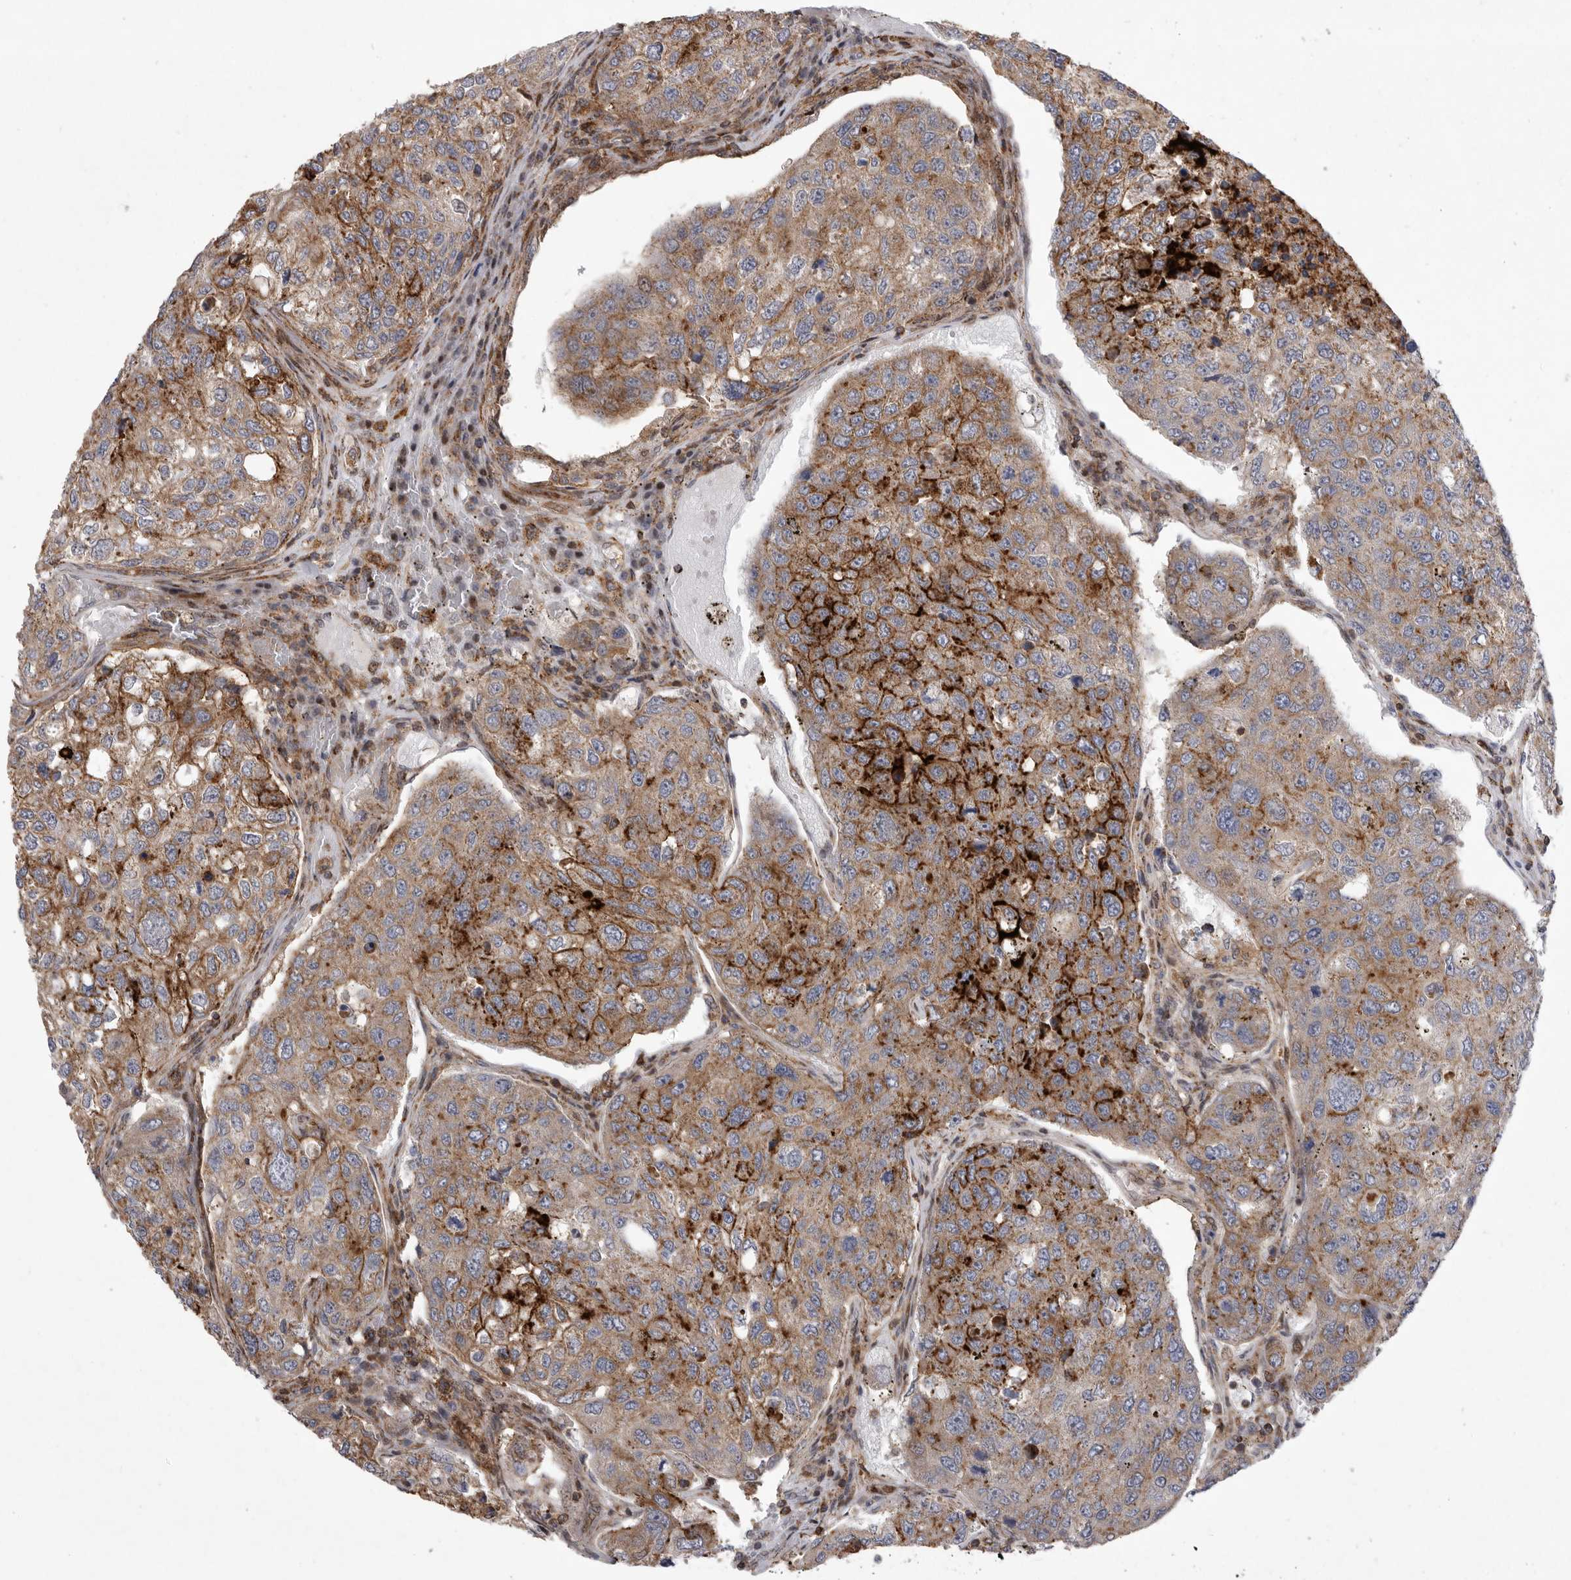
{"staining": {"intensity": "moderate", "quantity": ">75%", "location": "cytoplasmic/membranous"}, "tissue": "urothelial cancer", "cell_type": "Tumor cells", "image_type": "cancer", "snomed": [{"axis": "morphology", "description": "Urothelial carcinoma, High grade"}, {"axis": "topography", "description": "Lymph node"}, {"axis": "topography", "description": "Urinary bladder"}], "caption": "High-magnification brightfield microscopy of urothelial cancer stained with DAB (3,3'-diaminobenzidine) (brown) and counterstained with hematoxylin (blue). tumor cells exhibit moderate cytoplasmic/membranous staining is seen in approximately>75% of cells.", "gene": "MPZL1", "patient": {"sex": "male", "age": 51}}